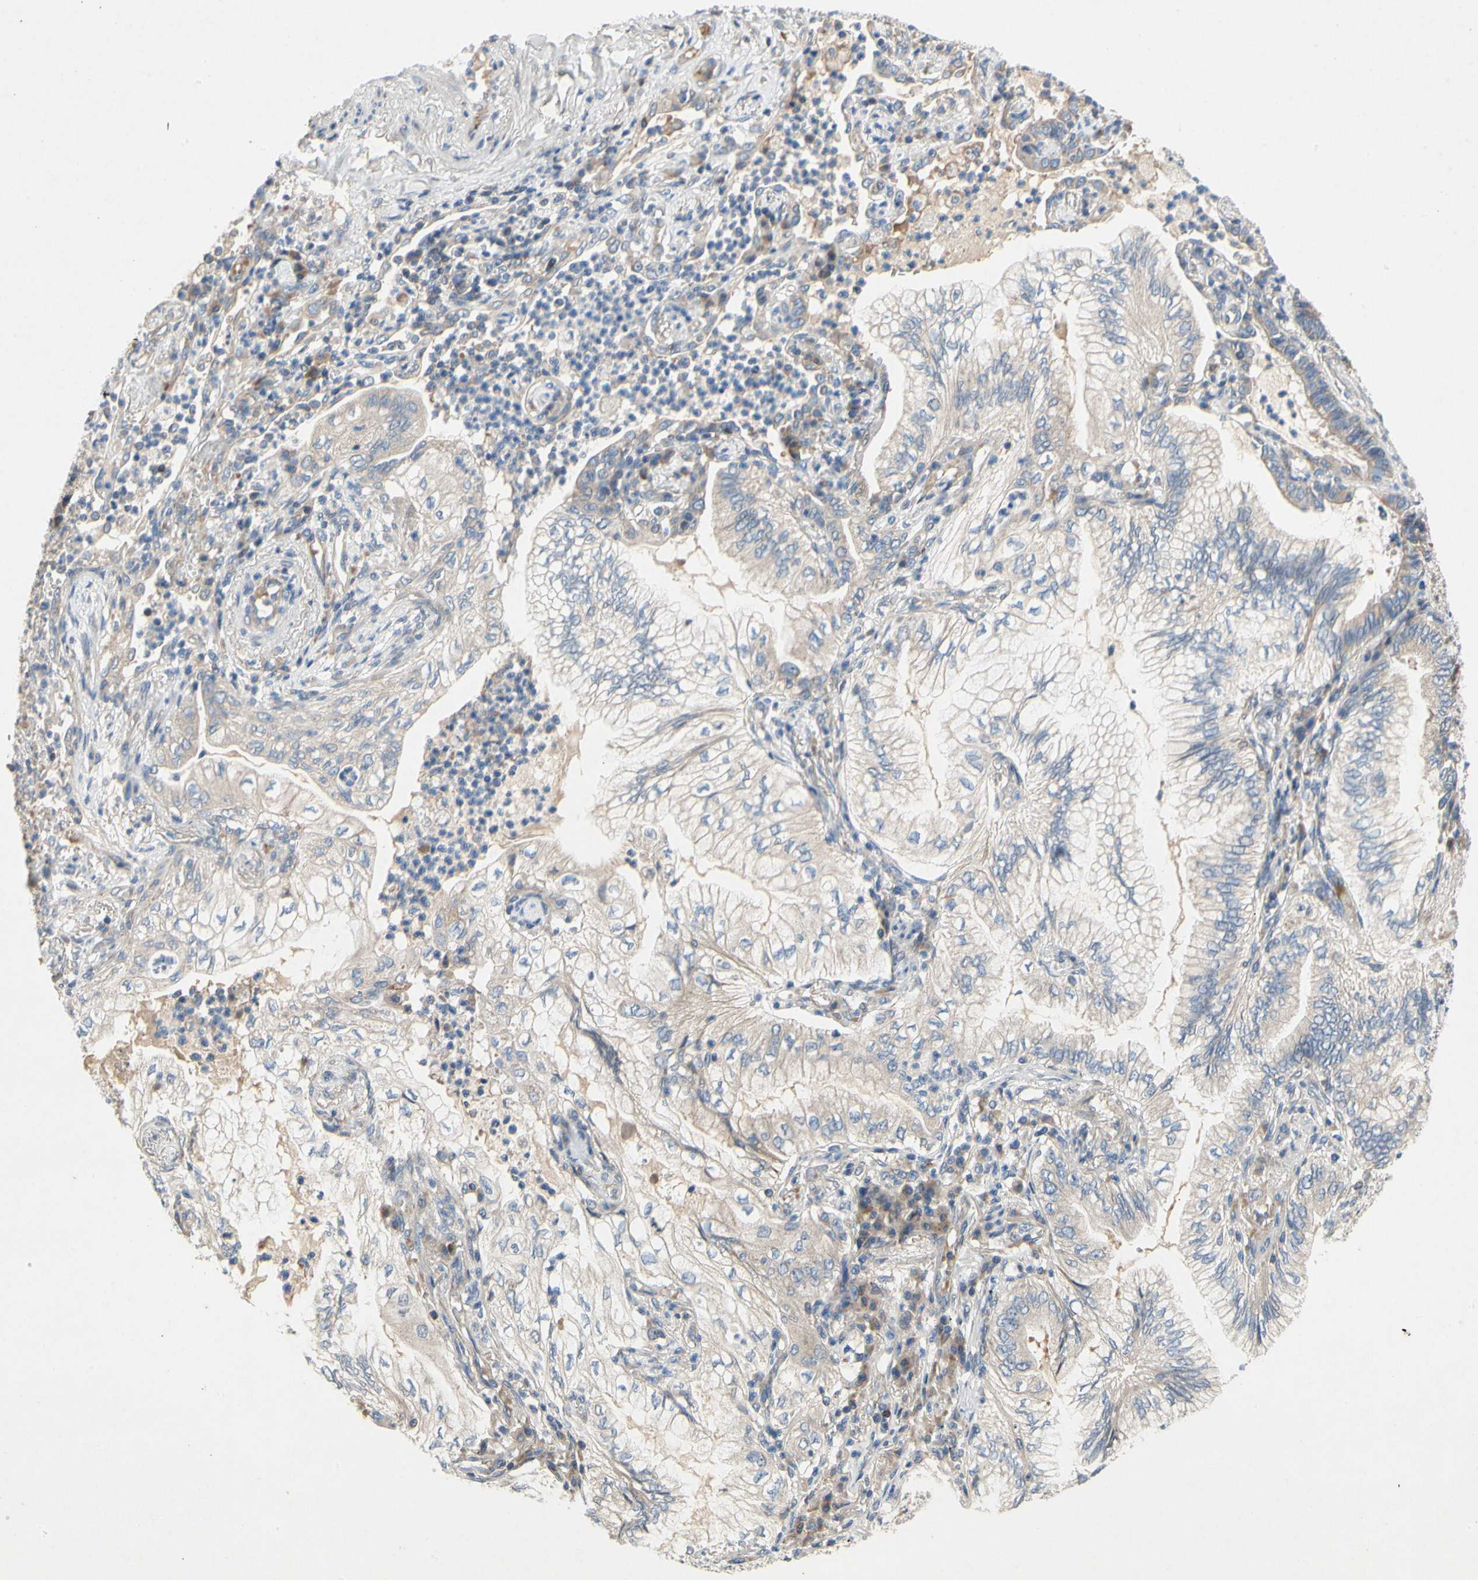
{"staining": {"intensity": "moderate", "quantity": "25%-75%", "location": "cytoplasmic/membranous"}, "tissue": "lung cancer", "cell_type": "Tumor cells", "image_type": "cancer", "snomed": [{"axis": "morphology", "description": "Normal tissue, NOS"}, {"axis": "morphology", "description": "Adenocarcinoma, NOS"}, {"axis": "topography", "description": "Bronchus"}, {"axis": "topography", "description": "Lung"}], "caption": "An image of adenocarcinoma (lung) stained for a protein exhibits moderate cytoplasmic/membranous brown staining in tumor cells.", "gene": "KLHDC8B", "patient": {"sex": "female", "age": 70}}